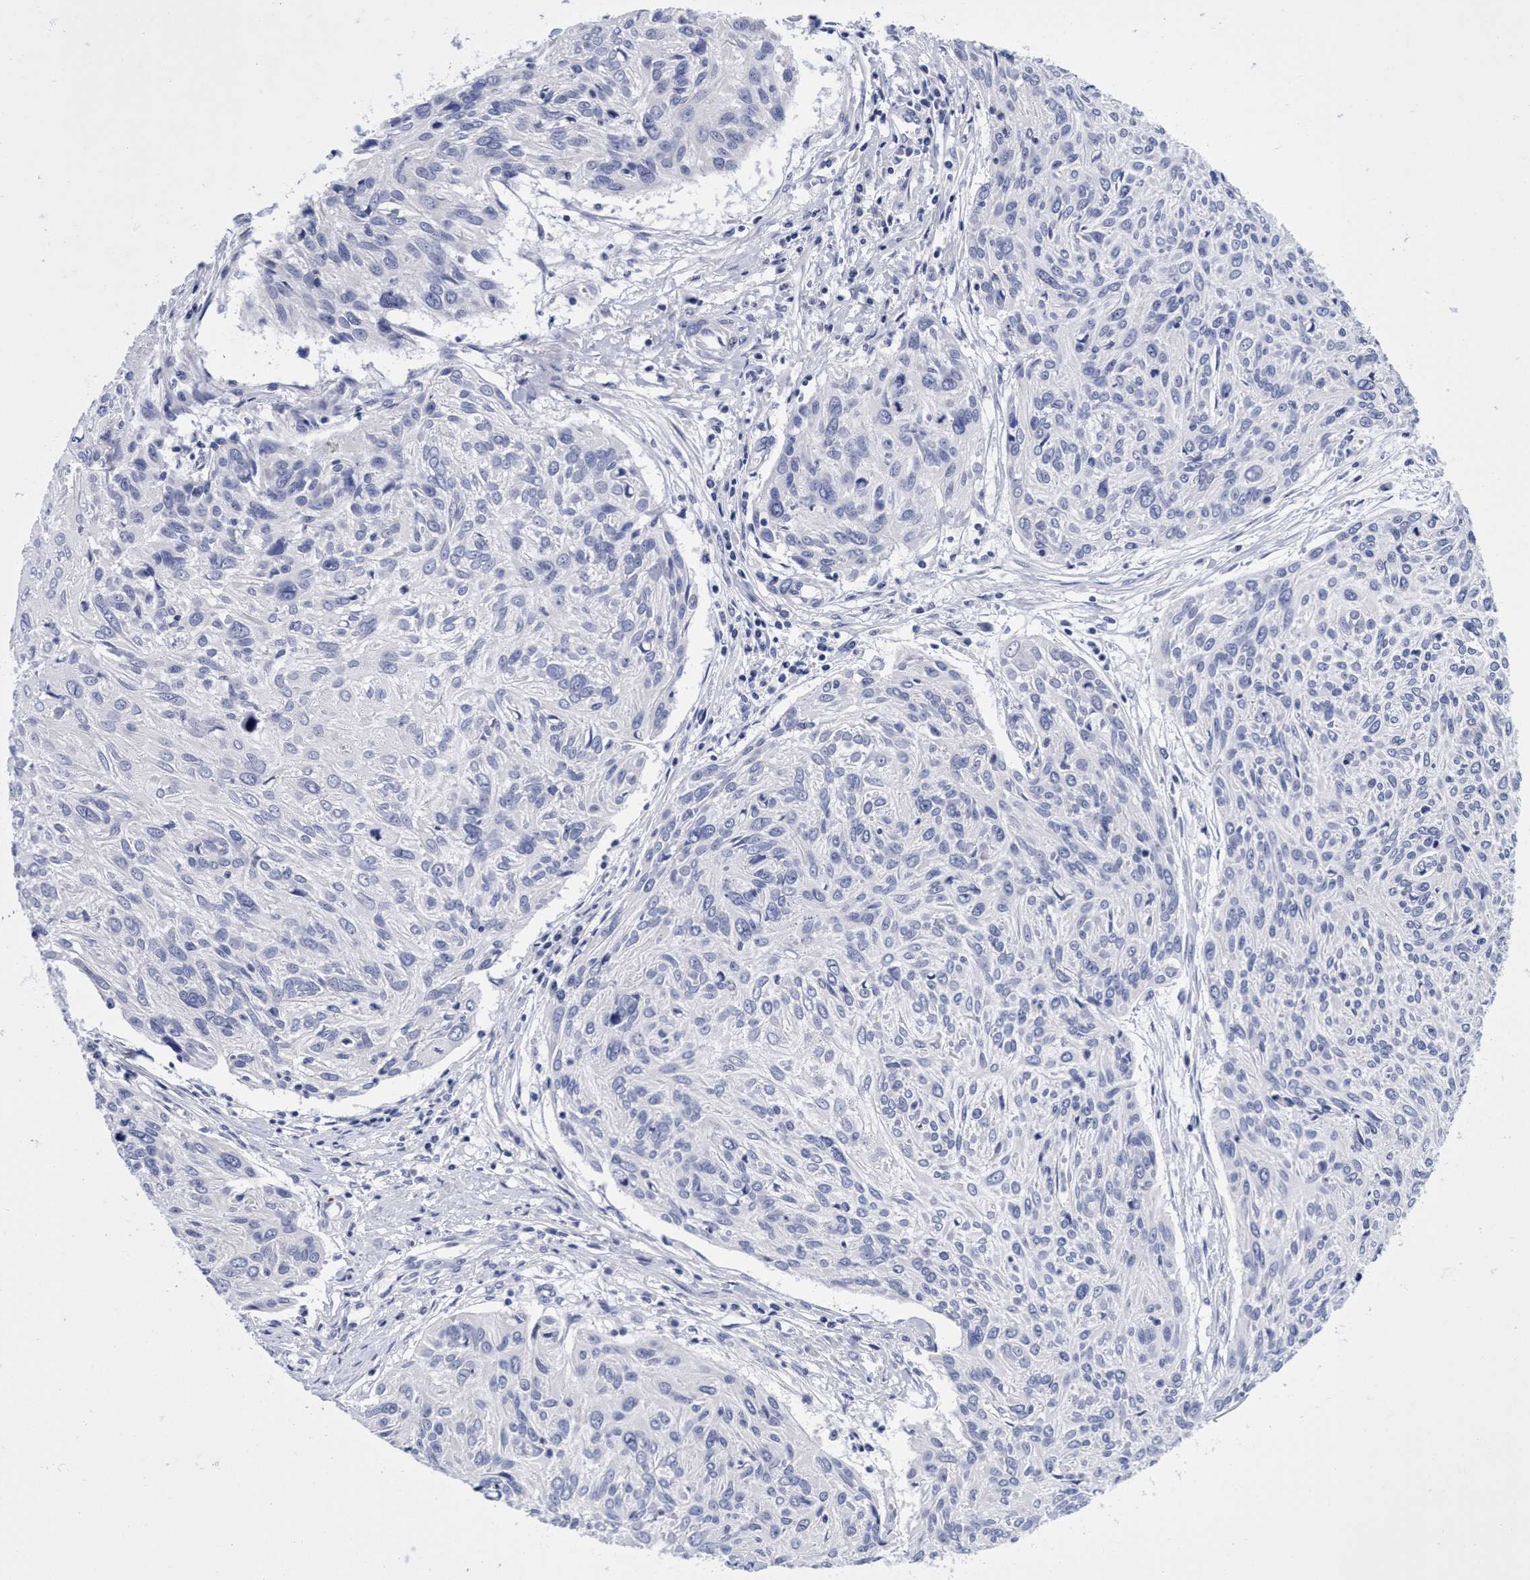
{"staining": {"intensity": "negative", "quantity": "none", "location": "none"}, "tissue": "cervical cancer", "cell_type": "Tumor cells", "image_type": "cancer", "snomed": [{"axis": "morphology", "description": "Squamous cell carcinoma, NOS"}, {"axis": "topography", "description": "Cervix"}], "caption": "The IHC micrograph has no significant staining in tumor cells of cervical squamous cell carcinoma tissue.", "gene": "PLPPR1", "patient": {"sex": "female", "age": 51}}